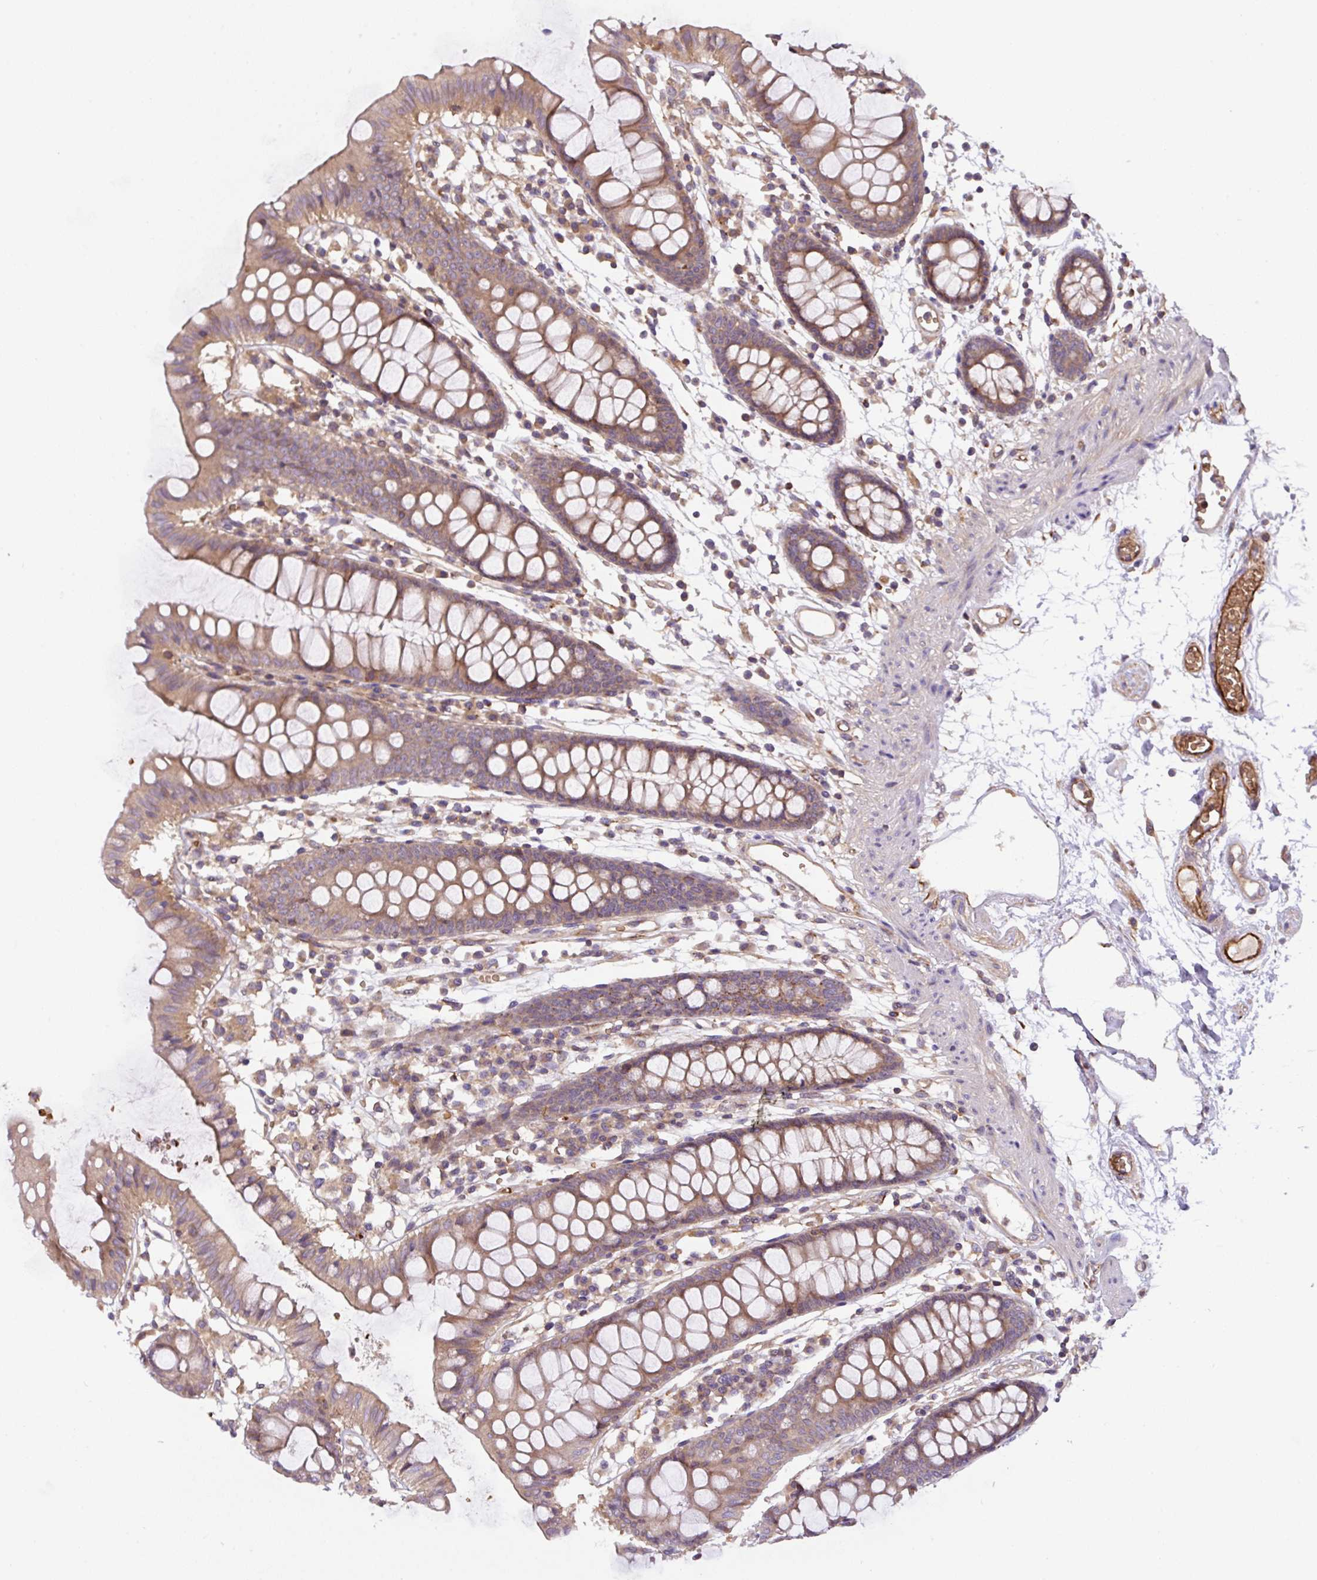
{"staining": {"intensity": "strong", "quantity": ">75%", "location": "cytoplasmic/membranous"}, "tissue": "colon", "cell_type": "Endothelial cells", "image_type": "normal", "snomed": [{"axis": "morphology", "description": "Normal tissue, NOS"}, {"axis": "topography", "description": "Colon"}], "caption": "The image shows staining of benign colon, revealing strong cytoplasmic/membranous protein staining (brown color) within endothelial cells. (Brightfield microscopy of DAB IHC at high magnification).", "gene": "APOBEC3D", "patient": {"sex": "female", "age": 84}}